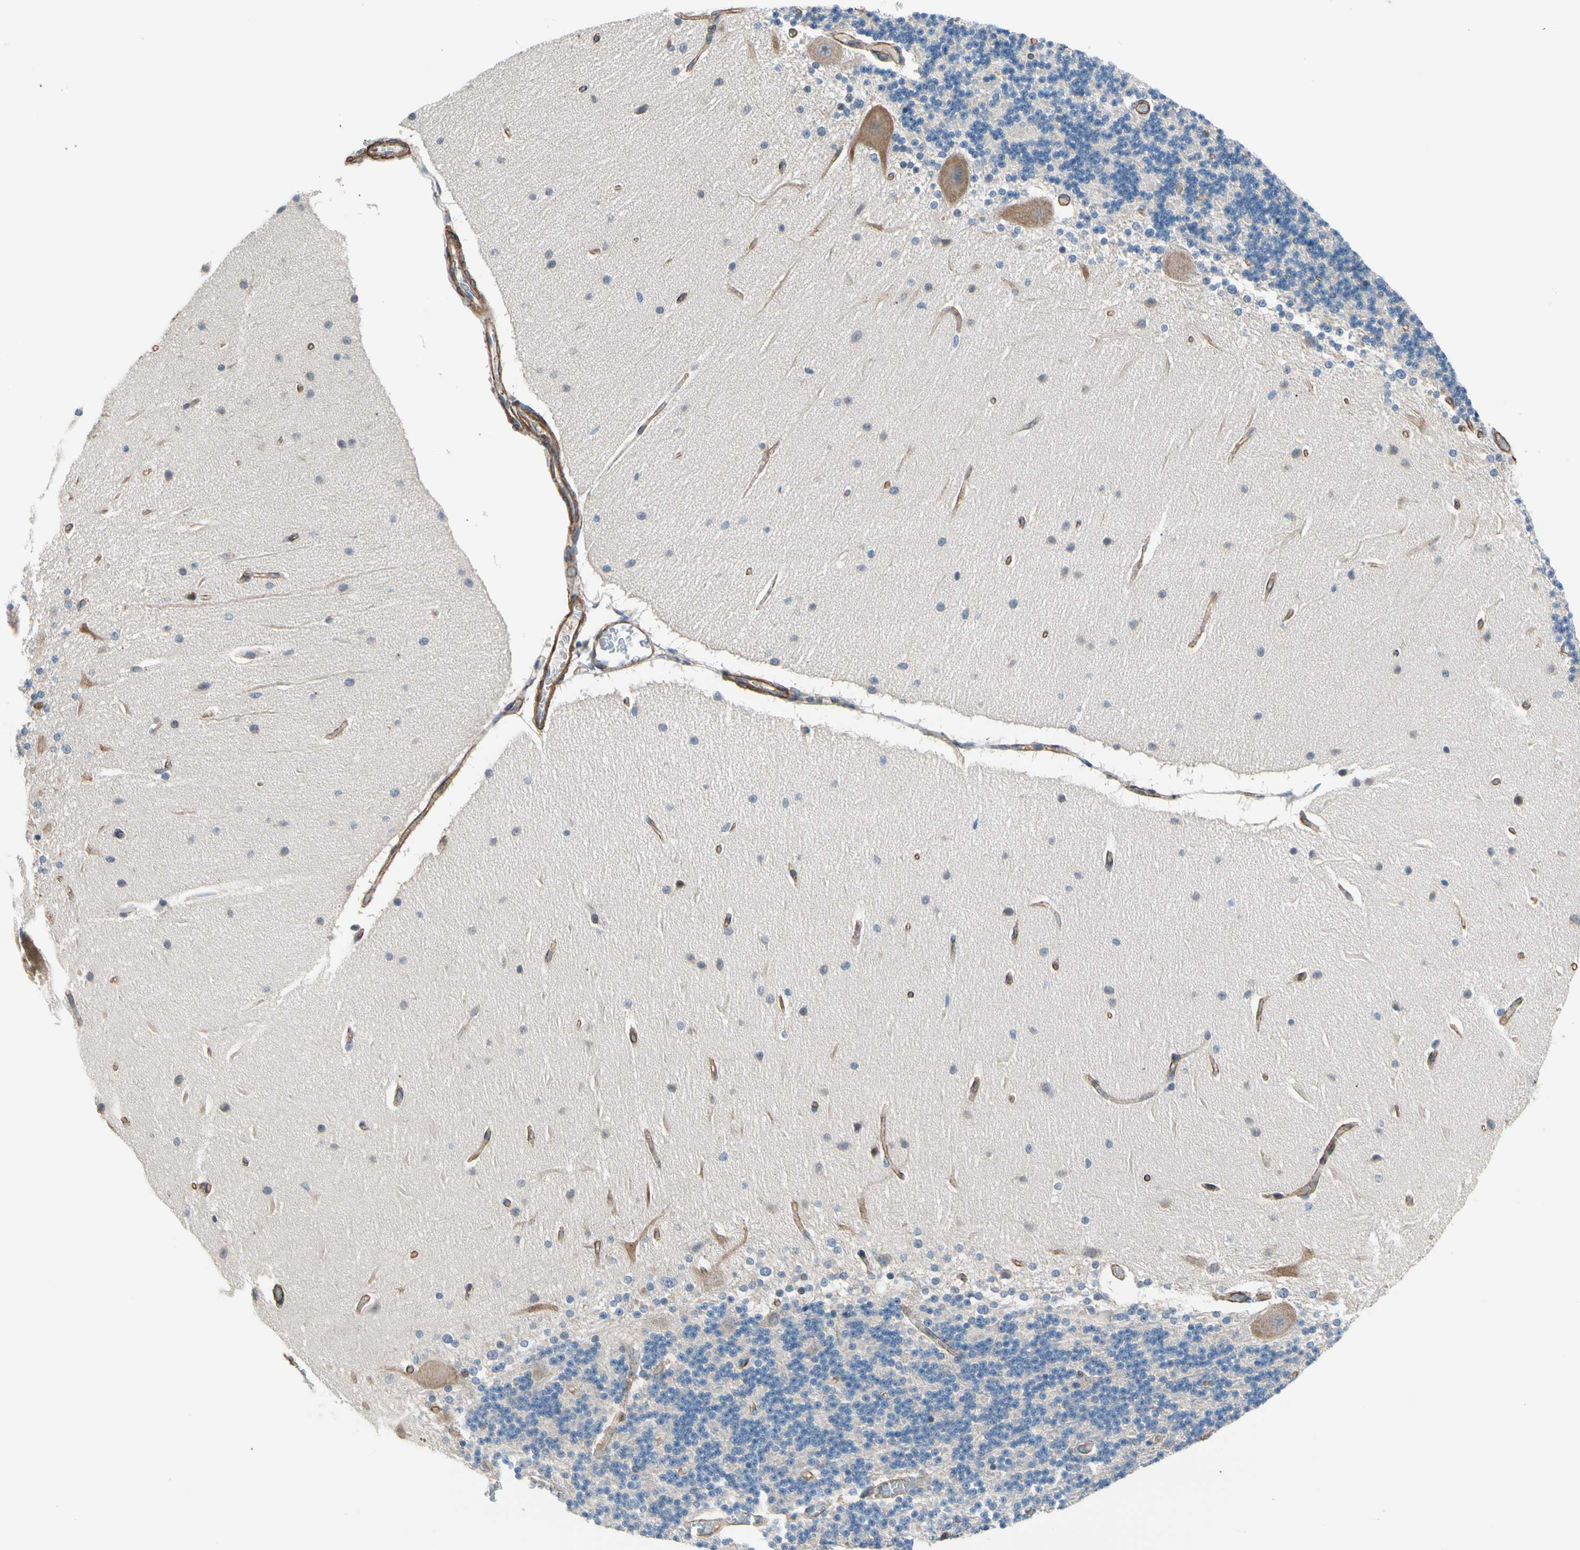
{"staining": {"intensity": "weak", "quantity": "25%-75%", "location": "cytoplasmic/membranous"}, "tissue": "cerebellum", "cell_type": "Cells in granular layer", "image_type": "normal", "snomed": [{"axis": "morphology", "description": "Normal tissue, NOS"}, {"axis": "topography", "description": "Cerebellum"}], "caption": "Weak cytoplasmic/membranous expression is identified in approximately 25%-75% of cells in granular layer in benign cerebellum. (DAB (3,3'-diaminobenzidine) IHC with brightfield microscopy, high magnification).", "gene": "LIMK2", "patient": {"sex": "female", "age": 54}}